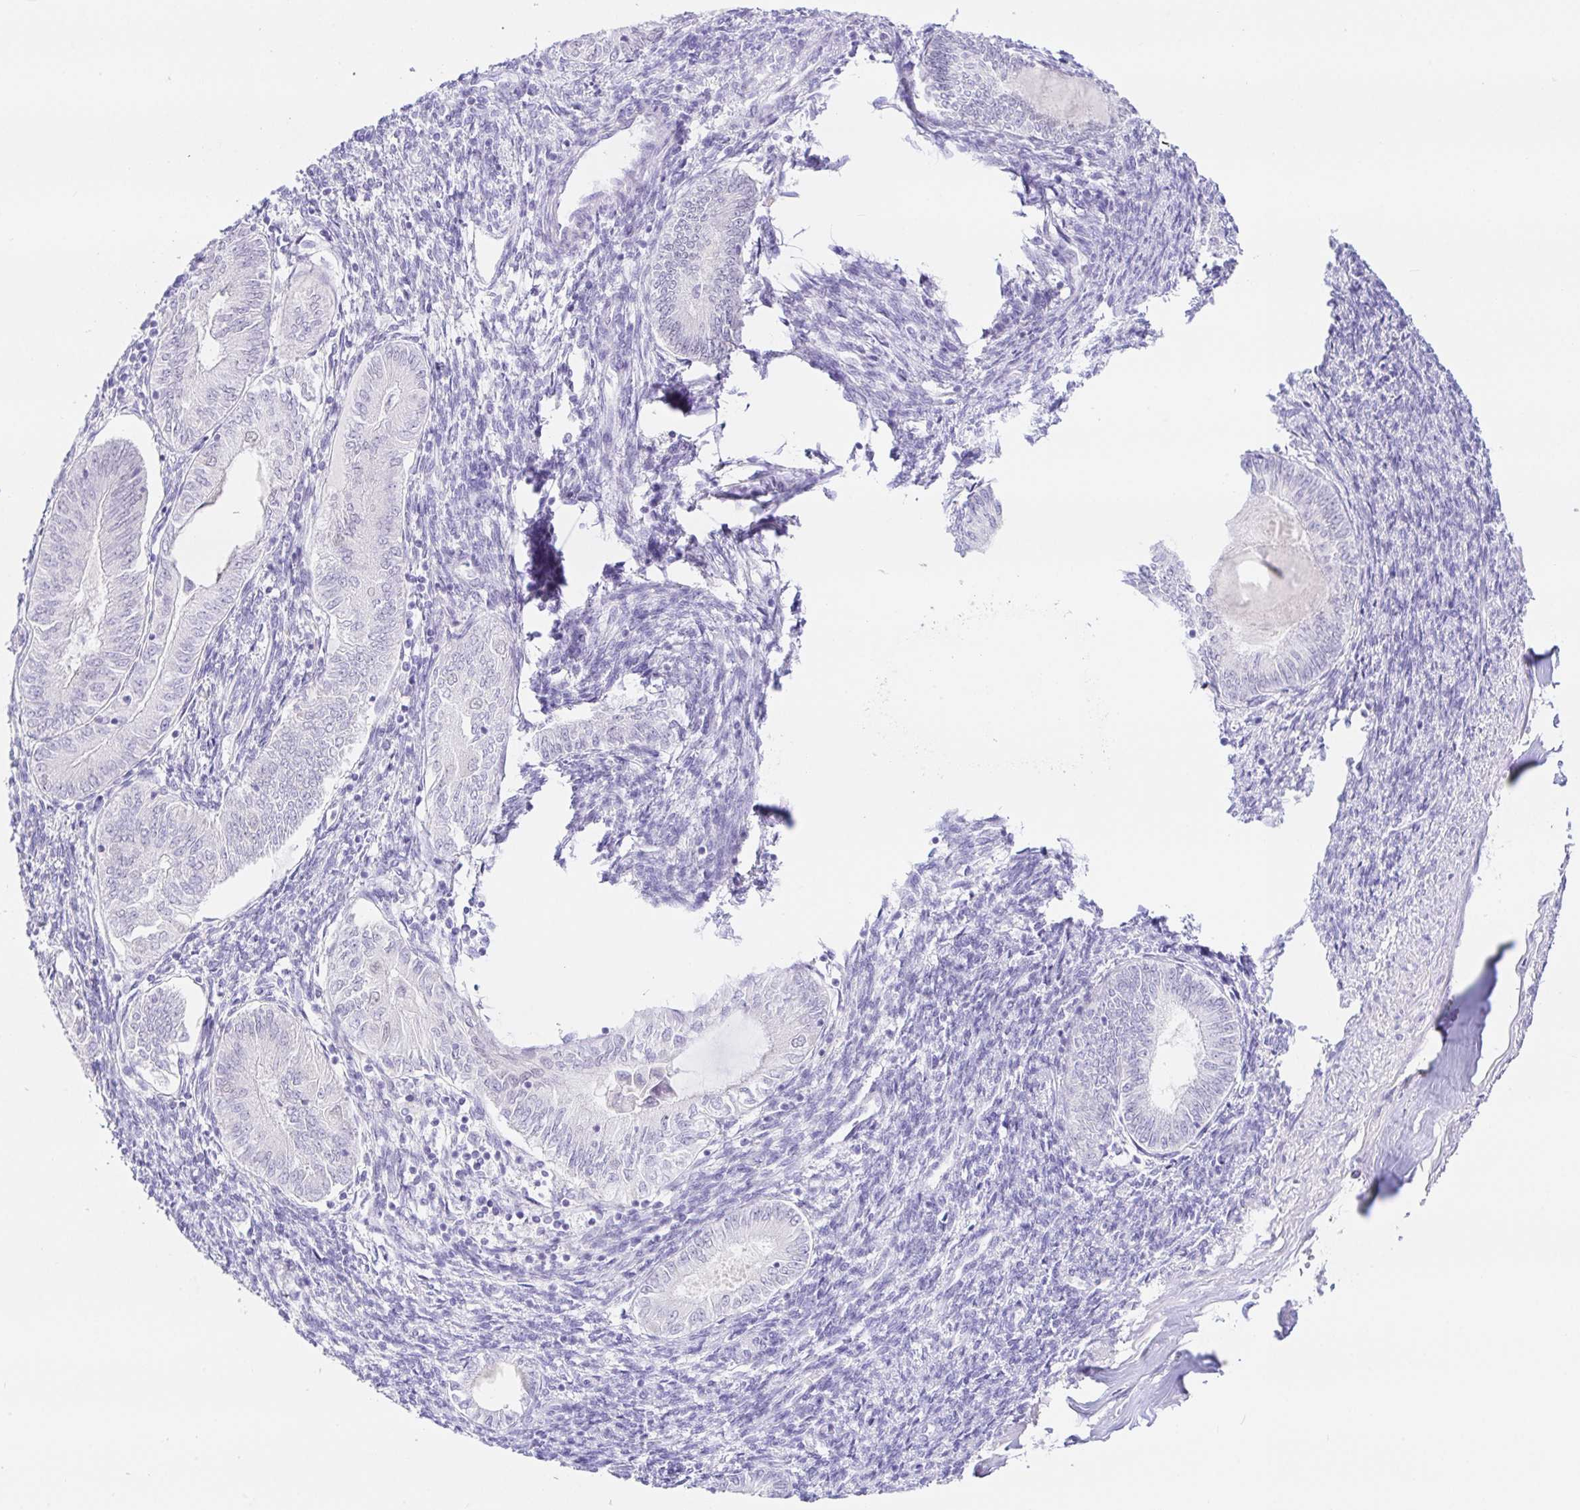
{"staining": {"intensity": "negative", "quantity": "none", "location": "none"}, "tissue": "endometrial cancer", "cell_type": "Tumor cells", "image_type": "cancer", "snomed": [{"axis": "morphology", "description": "Carcinoma, NOS"}, {"axis": "topography", "description": "Uterus"}], "caption": "Immunohistochemical staining of human endometrial cancer (carcinoma) displays no significant staining in tumor cells.", "gene": "PAX8", "patient": {"sex": "female", "age": 76}}